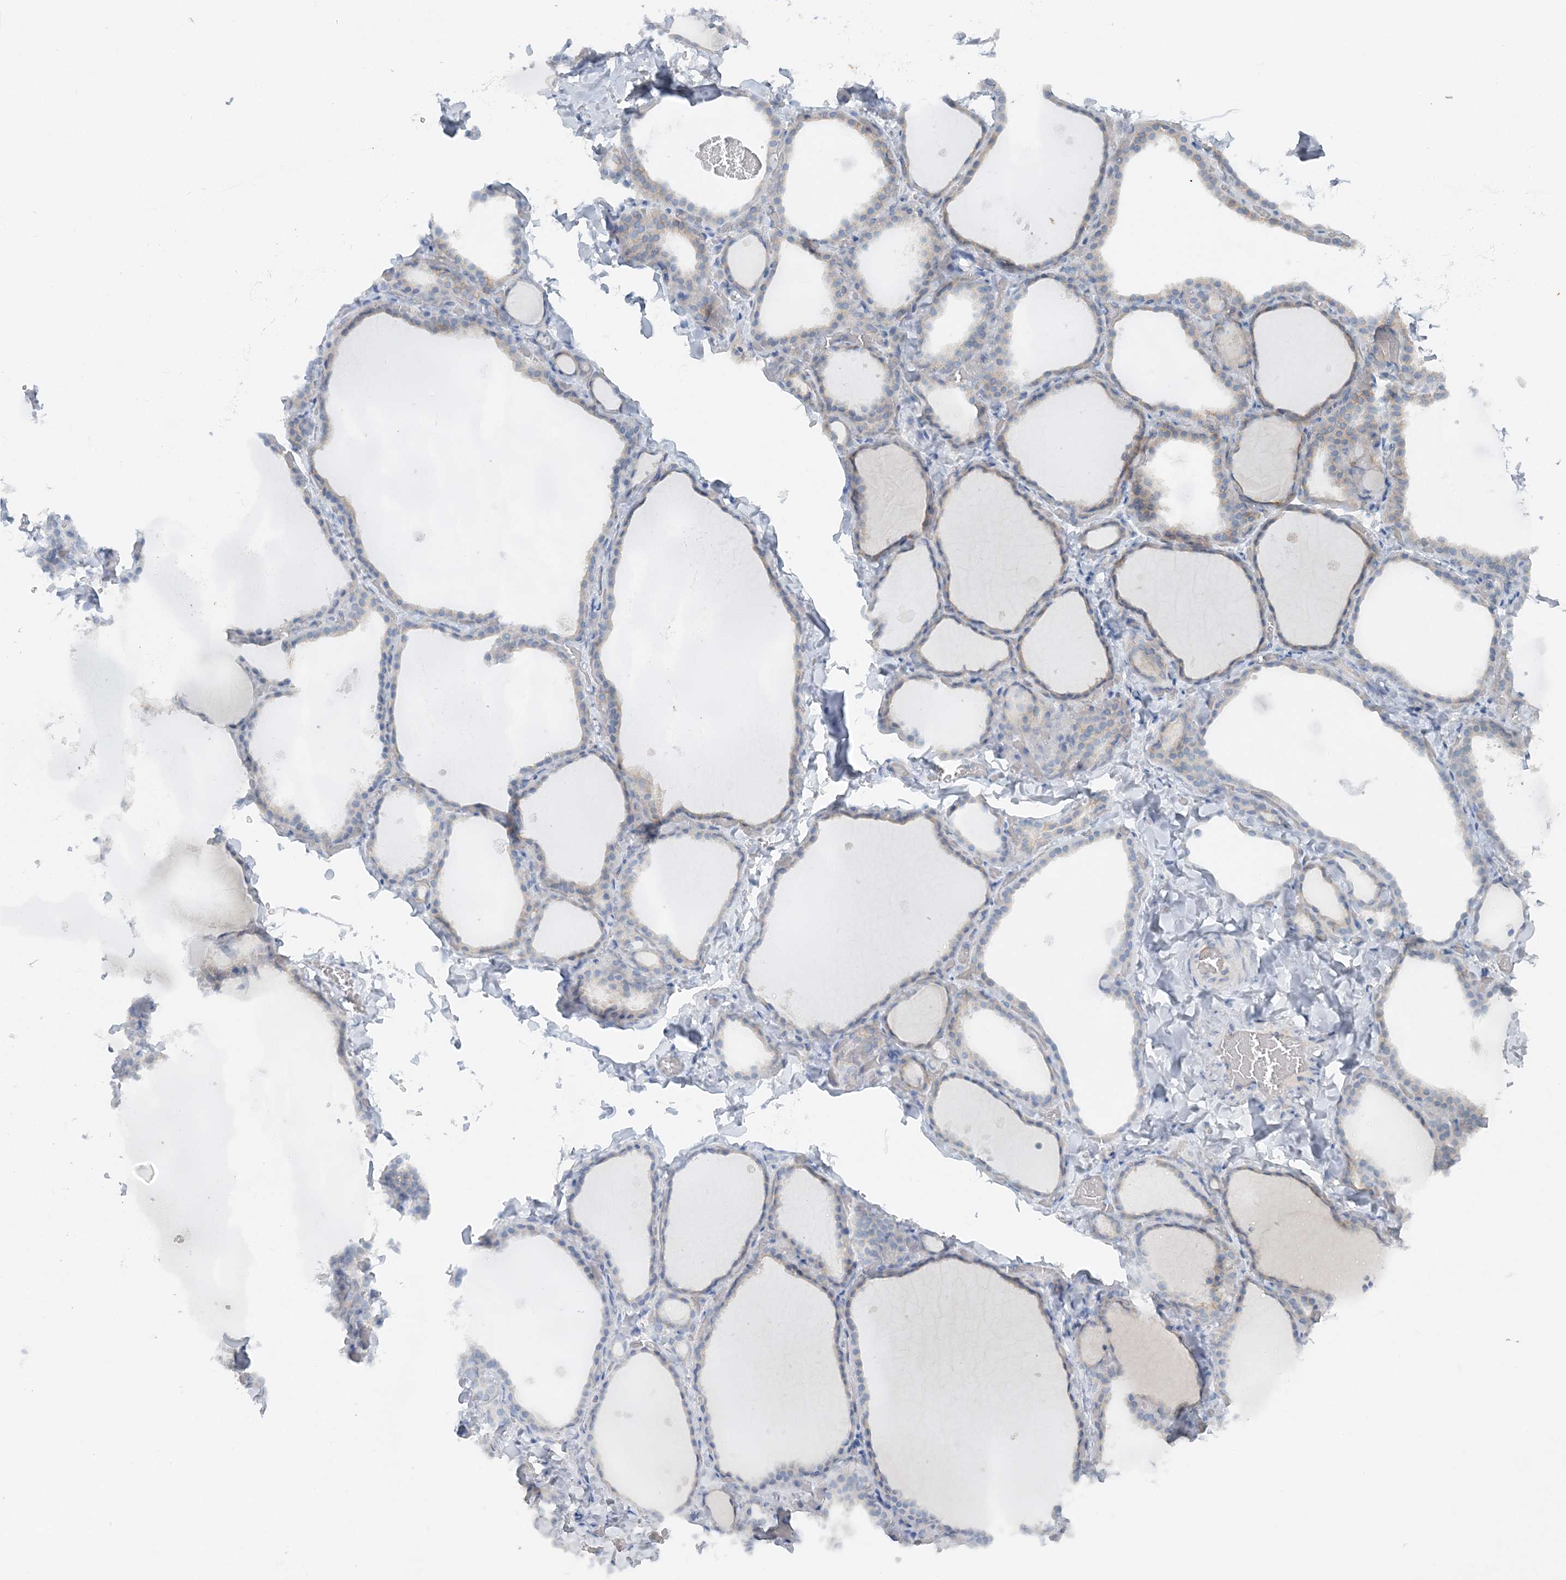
{"staining": {"intensity": "negative", "quantity": "none", "location": "none"}, "tissue": "thyroid gland", "cell_type": "Glandular cells", "image_type": "normal", "snomed": [{"axis": "morphology", "description": "Normal tissue, NOS"}, {"axis": "topography", "description": "Thyroid gland"}], "caption": "Immunohistochemical staining of unremarkable human thyroid gland demonstrates no significant expression in glandular cells. (DAB immunohistochemistry (IHC), high magnification).", "gene": "ATP11A", "patient": {"sex": "female", "age": 22}}